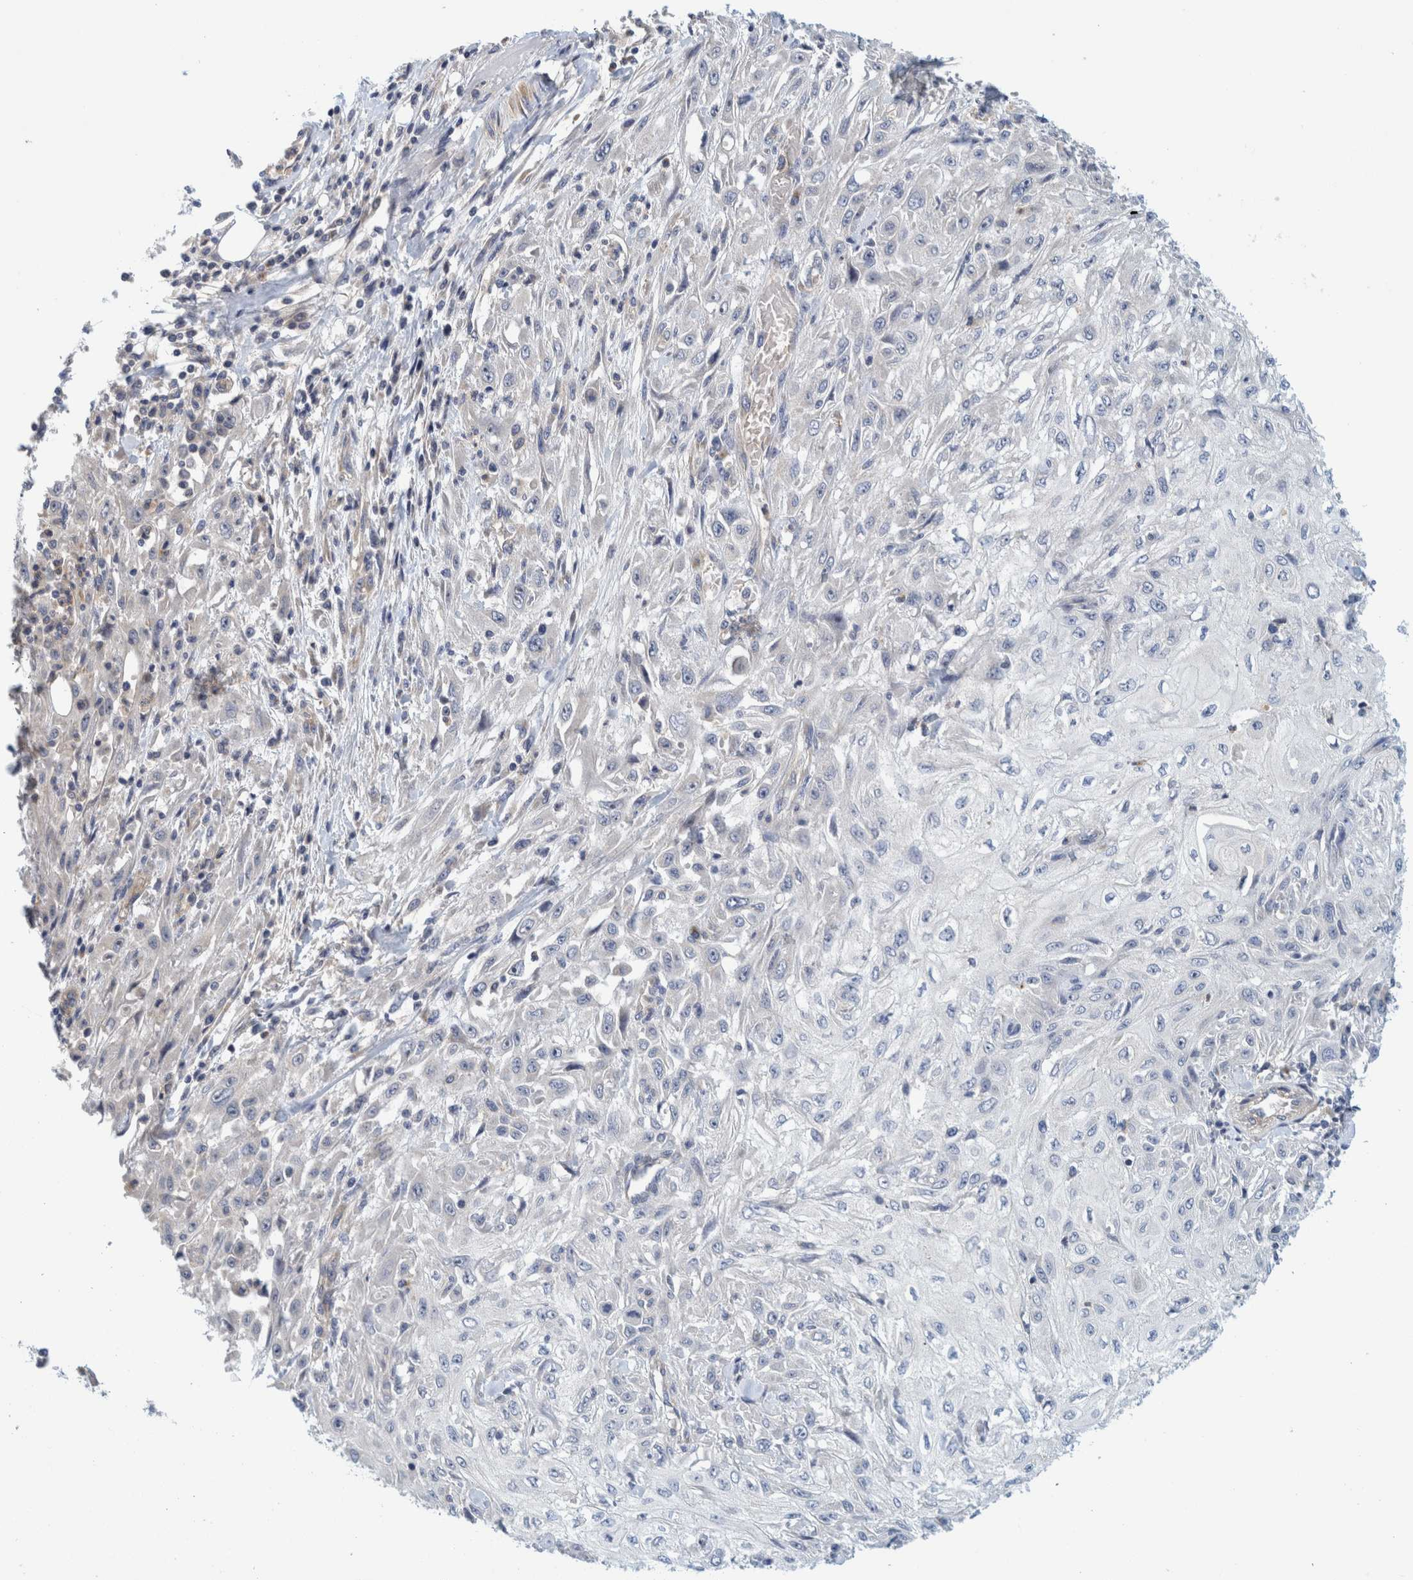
{"staining": {"intensity": "negative", "quantity": "none", "location": "none"}, "tissue": "skin cancer", "cell_type": "Tumor cells", "image_type": "cancer", "snomed": [{"axis": "morphology", "description": "Squamous cell carcinoma, NOS"}, {"axis": "morphology", "description": "Squamous cell carcinoma, metastatic, NOS"}, {"axis": "topography", "description": "Skin"}, {"axis": "topography", "description": "Lymph node"}], "caption": "A histopathology image of metastatic squamous cell carcinoma (skin) stained for a protein exhibits no brown staining in tumor cells.", "gene": "ZNF324B", "patient": {"sex": "male", "age": 75}}